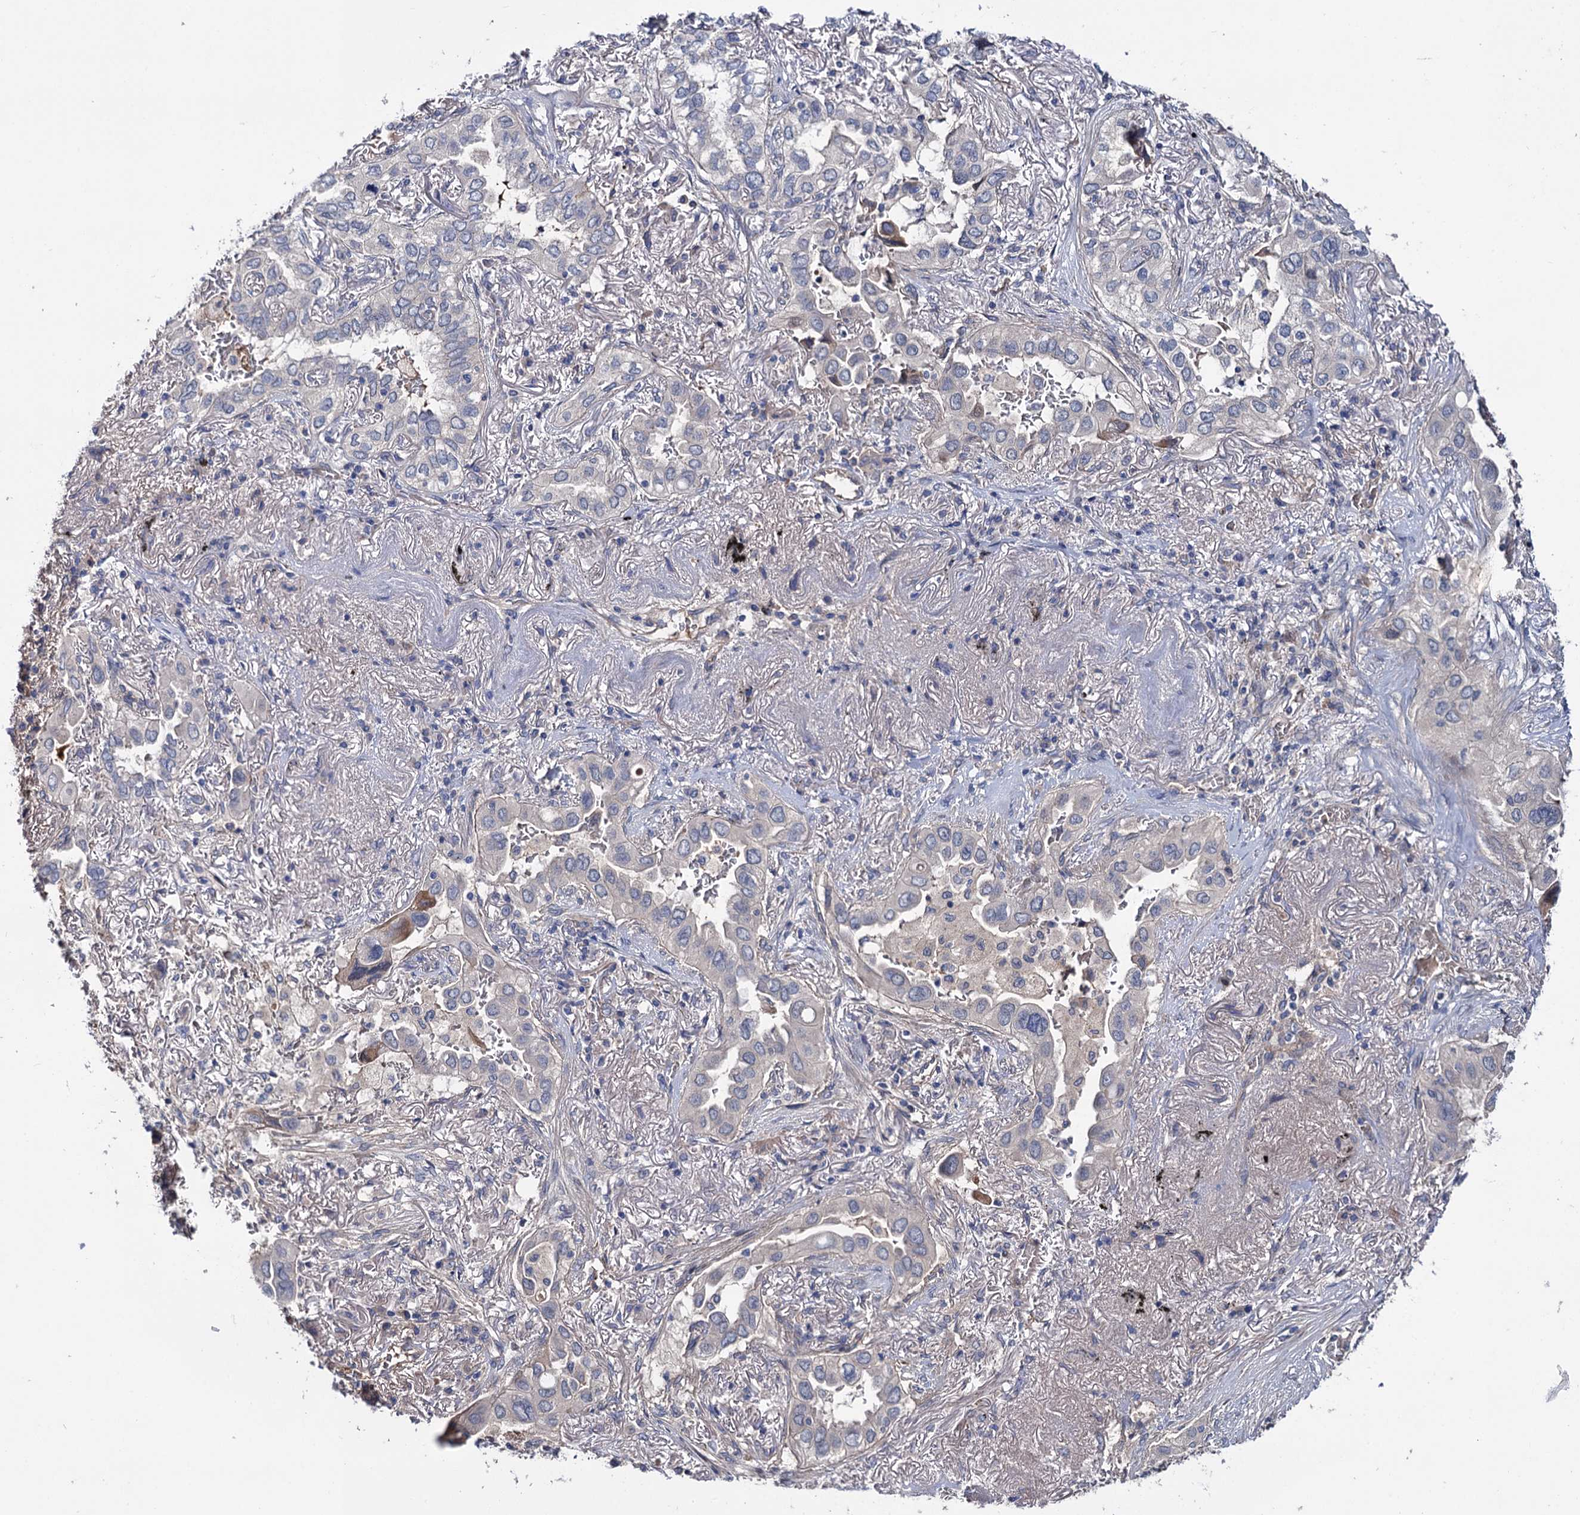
{"staining": {"intensity": "negative", "quantity": "none", "location": "none"}, "tissue": "lung cancer", "cell_type": "Tumor cells", "image_type": "cancer", "snomed": [{"axis": "morphology", "description": "Adenocarcinoma, NOS"}, {"axis": "topography", "description": "Lung"}], "caption": "IHC of lung cancer reveals no positivity in tumor cells.", "gene": "PPP1R32", "patient": {"sex": "female", "age": 76}}